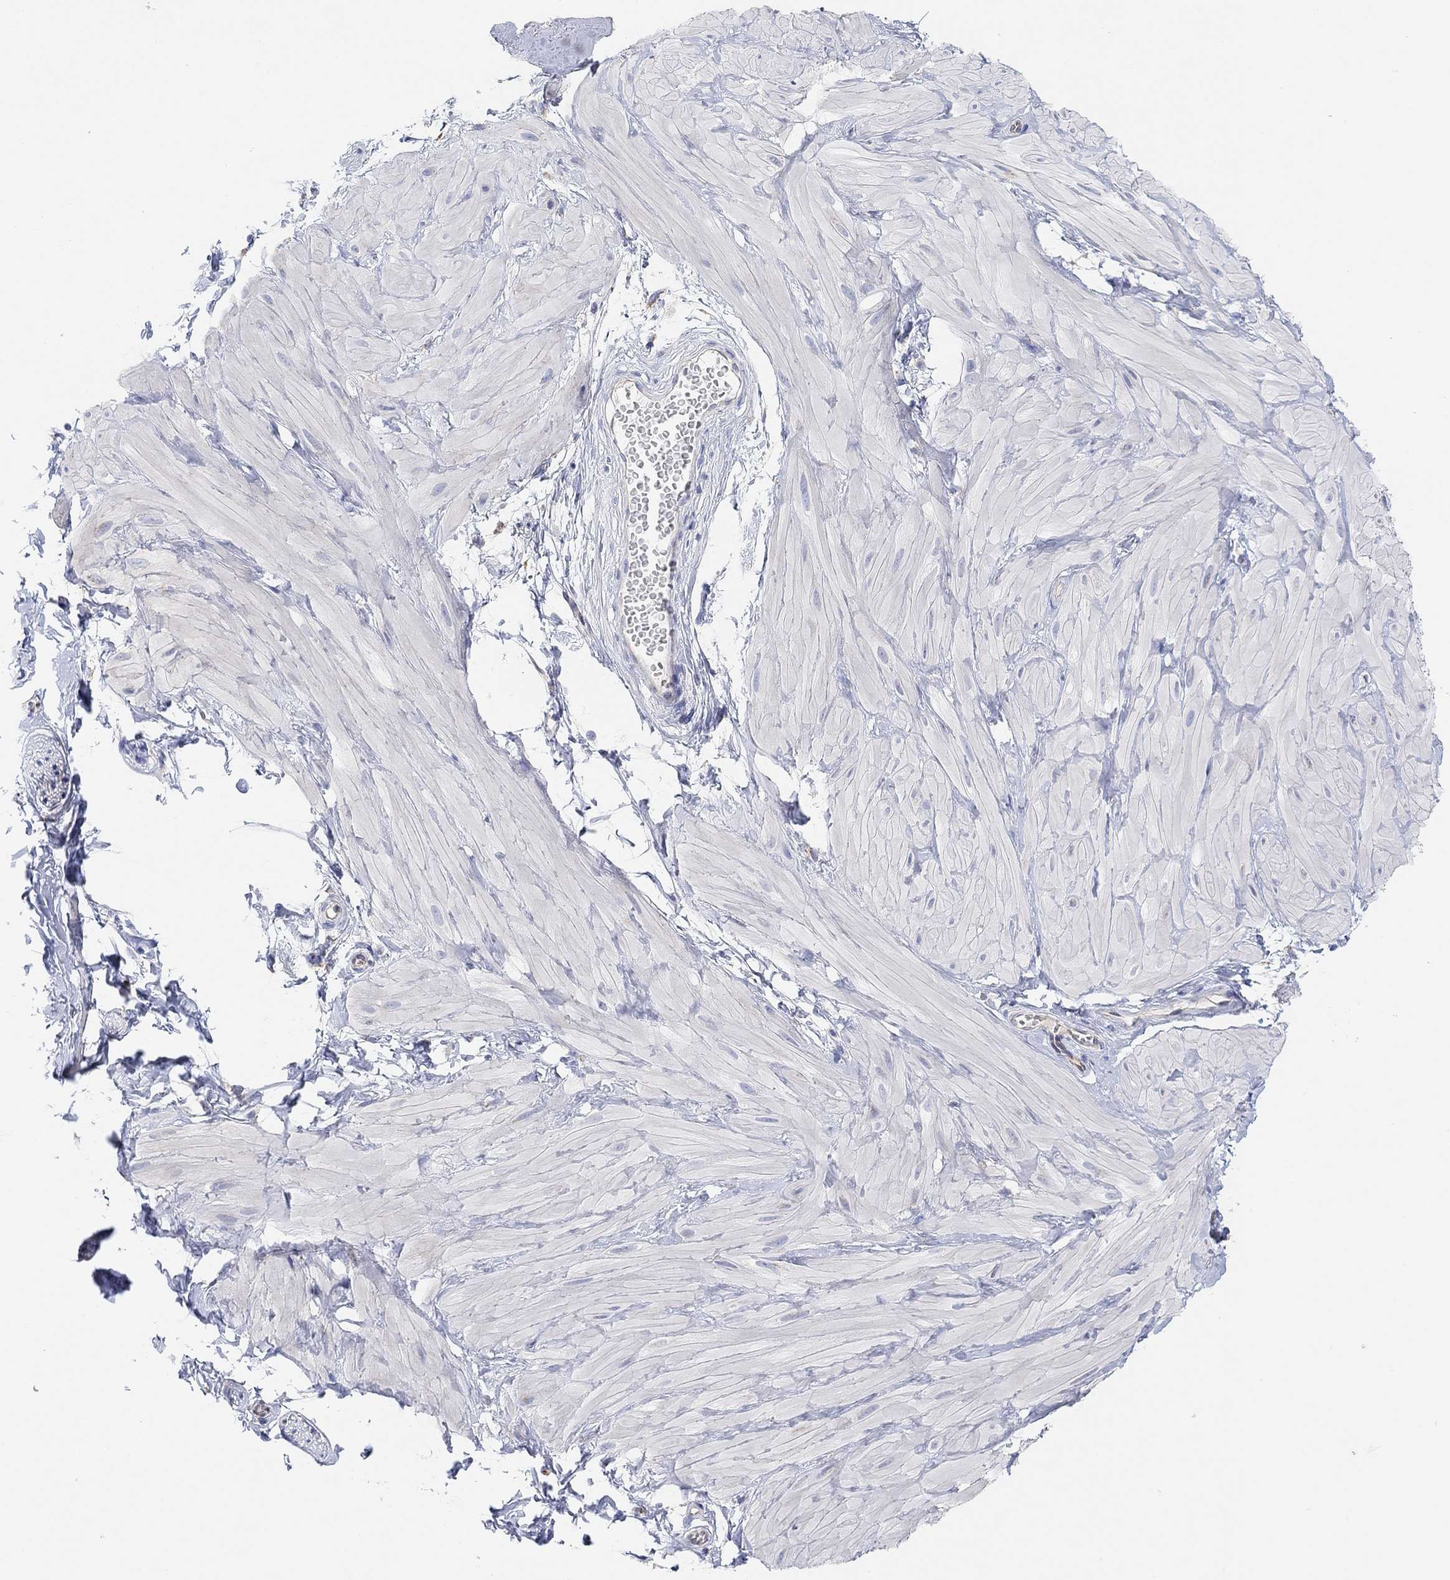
{"staining": {"intensity": "negative", "quantity": "none", "location": "none"}, "tissue": "adipose tissue", "cell_type": "Adipocytes", "image_type": "normal", "snomed": [{"axis": "morphology", "description": "Normal tissue, NOS"}, {"axis": "topography", "description": "Smooth muscle"}, {"axis": "topography", "description": "Peripheral nerve tissue"}], "caption": "This is an immunohistochemistry micrograph of normal human adipose tissue. There is no expression in adipocytes.", "gene": "RGS1", "patient": {"sex": "male", "age": 22}}